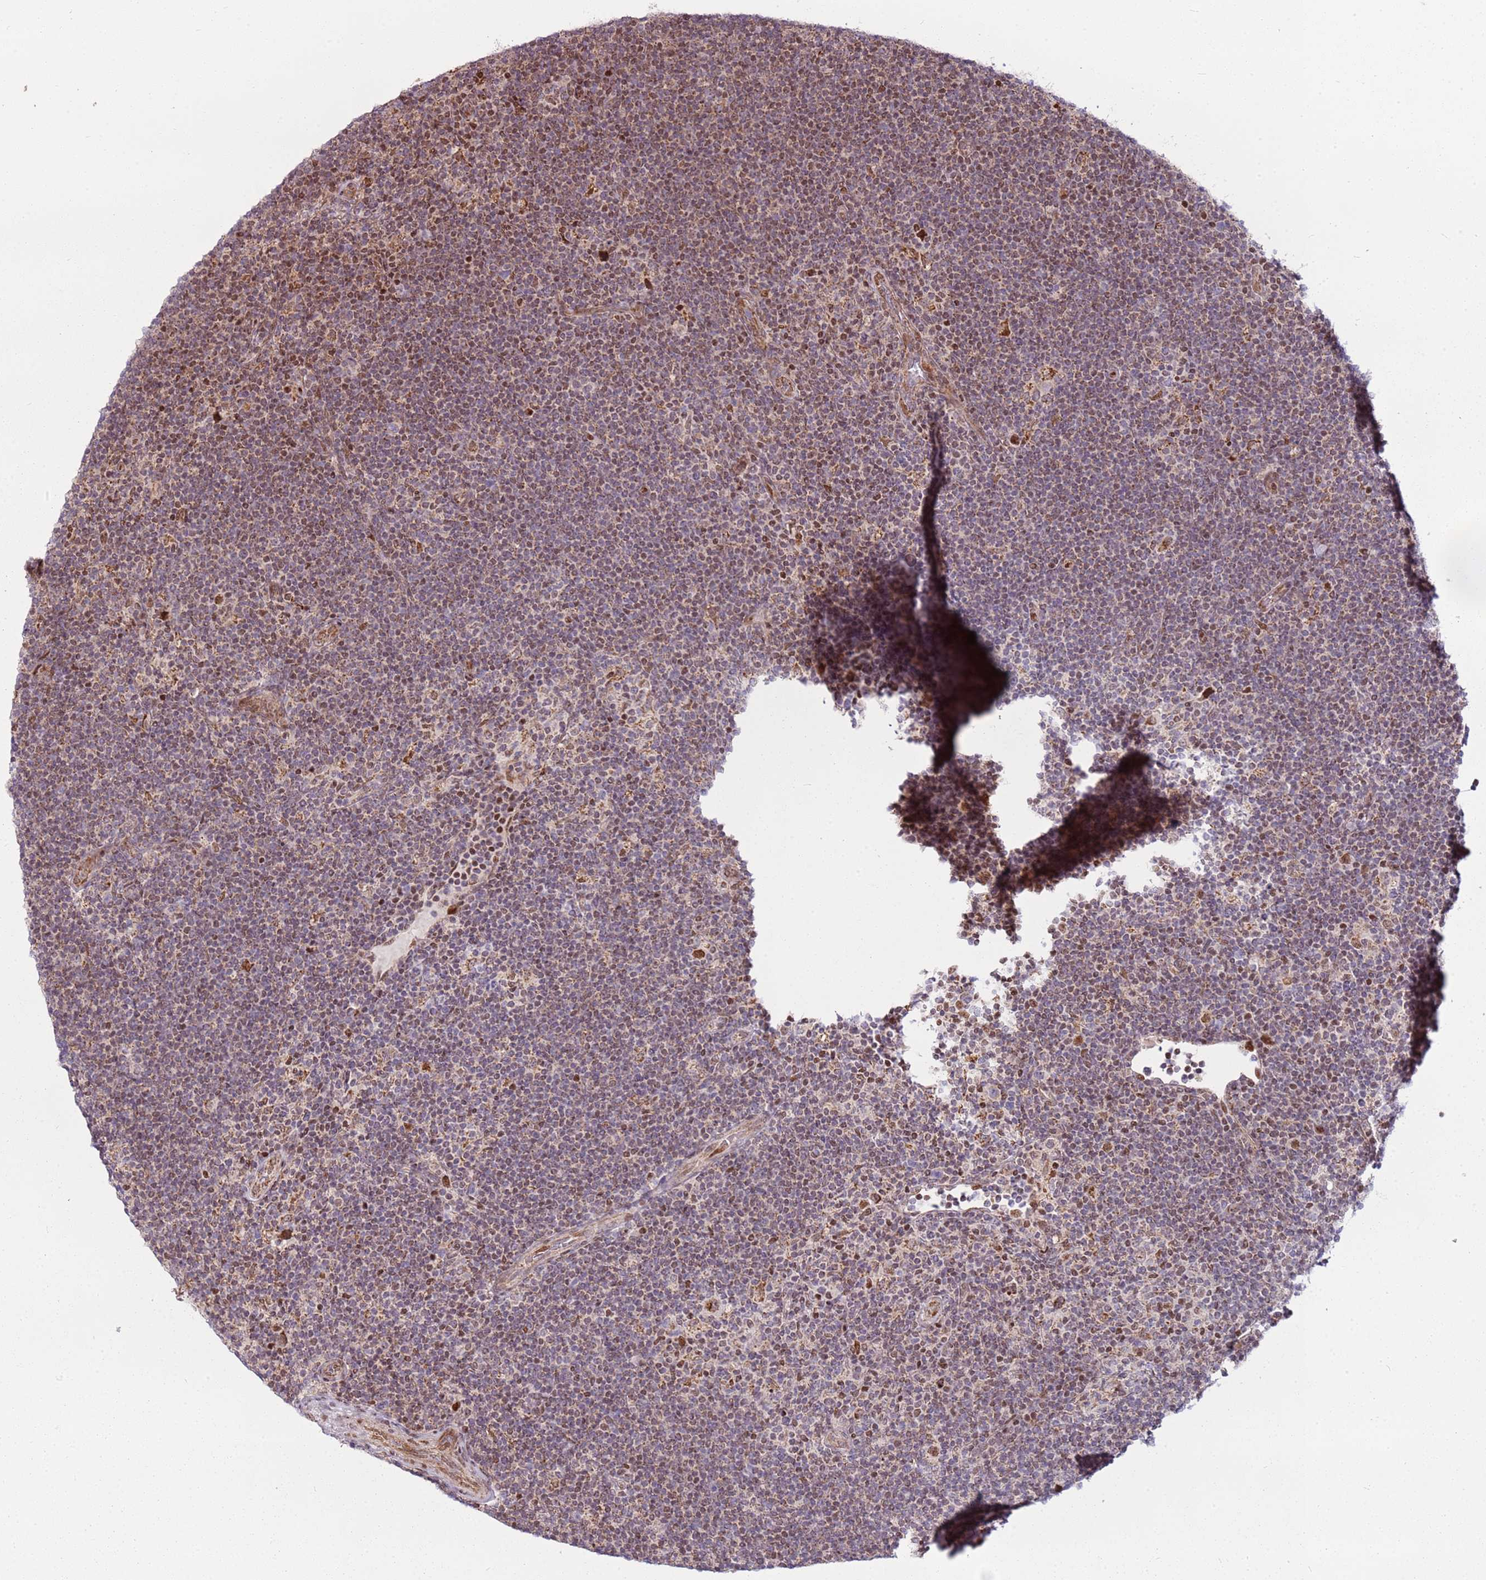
{"staining": {"intensity": "moderate", "quantity": ">75%", "location": "cytoplasmic/membranous,nuclear"}, "tissue": "lymphoma", "cell_type": "Tumor cells", "image_type": "cancer", "snomed": [{"axis": "morphology", "description": "Hodgkin's disease, NOS"}, {"axis": "topography", "description": "Lymph node"}], "caption": "A medium amount of moderate cytoplasmic/membranous and nuclear positivity is present in approximately >75% of tumor cells in lymphoma tissue.", "gene": "PCTP", "patient": {"sex": "female", "age": 57}}